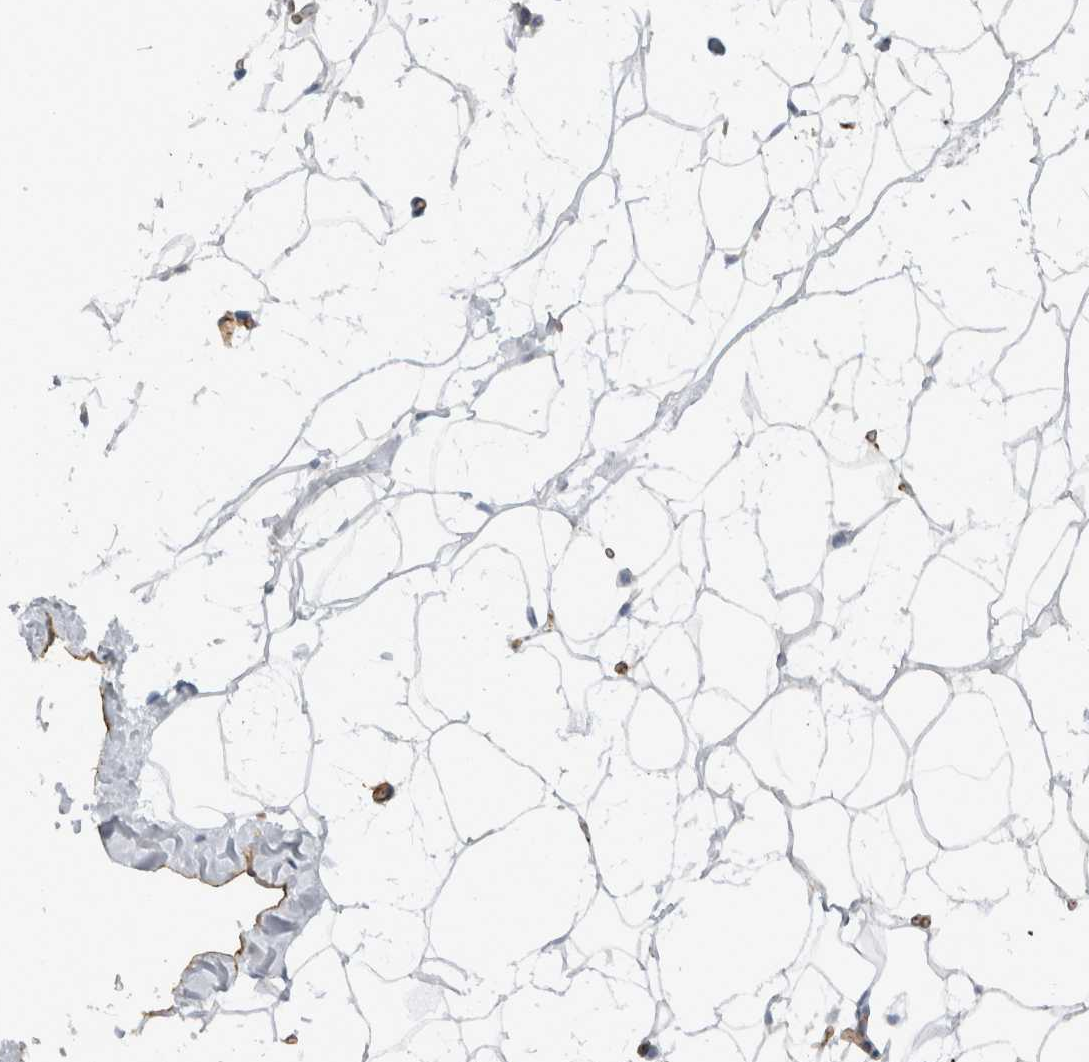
{"staining": {"intensity": "moderate", "quantity": "25%-75%", "location": "cytoplasmic/membranous"}, "tissue": "adipose tissue", "cell_type": "Adipocytes", "image_type": "normal", "snomed": [{"axis": "morphology", "description": "Normal tissue, NOS"}, {"axis": "morphology", "description": "Fibrosis, NOS"}, {"axis": "topography", "description": "Breast"}, {"axis": "topography", "description": "Adipose tissue"}], "caption": "High-power microscopy captured an IHC histopathology image of benign adipose tissue, revealing moderate cytoplasmic/membranous staining in about 25%-75% of adipocytes.", "gene": "CD59", "patient": {"sex": "female", "age": 39}}